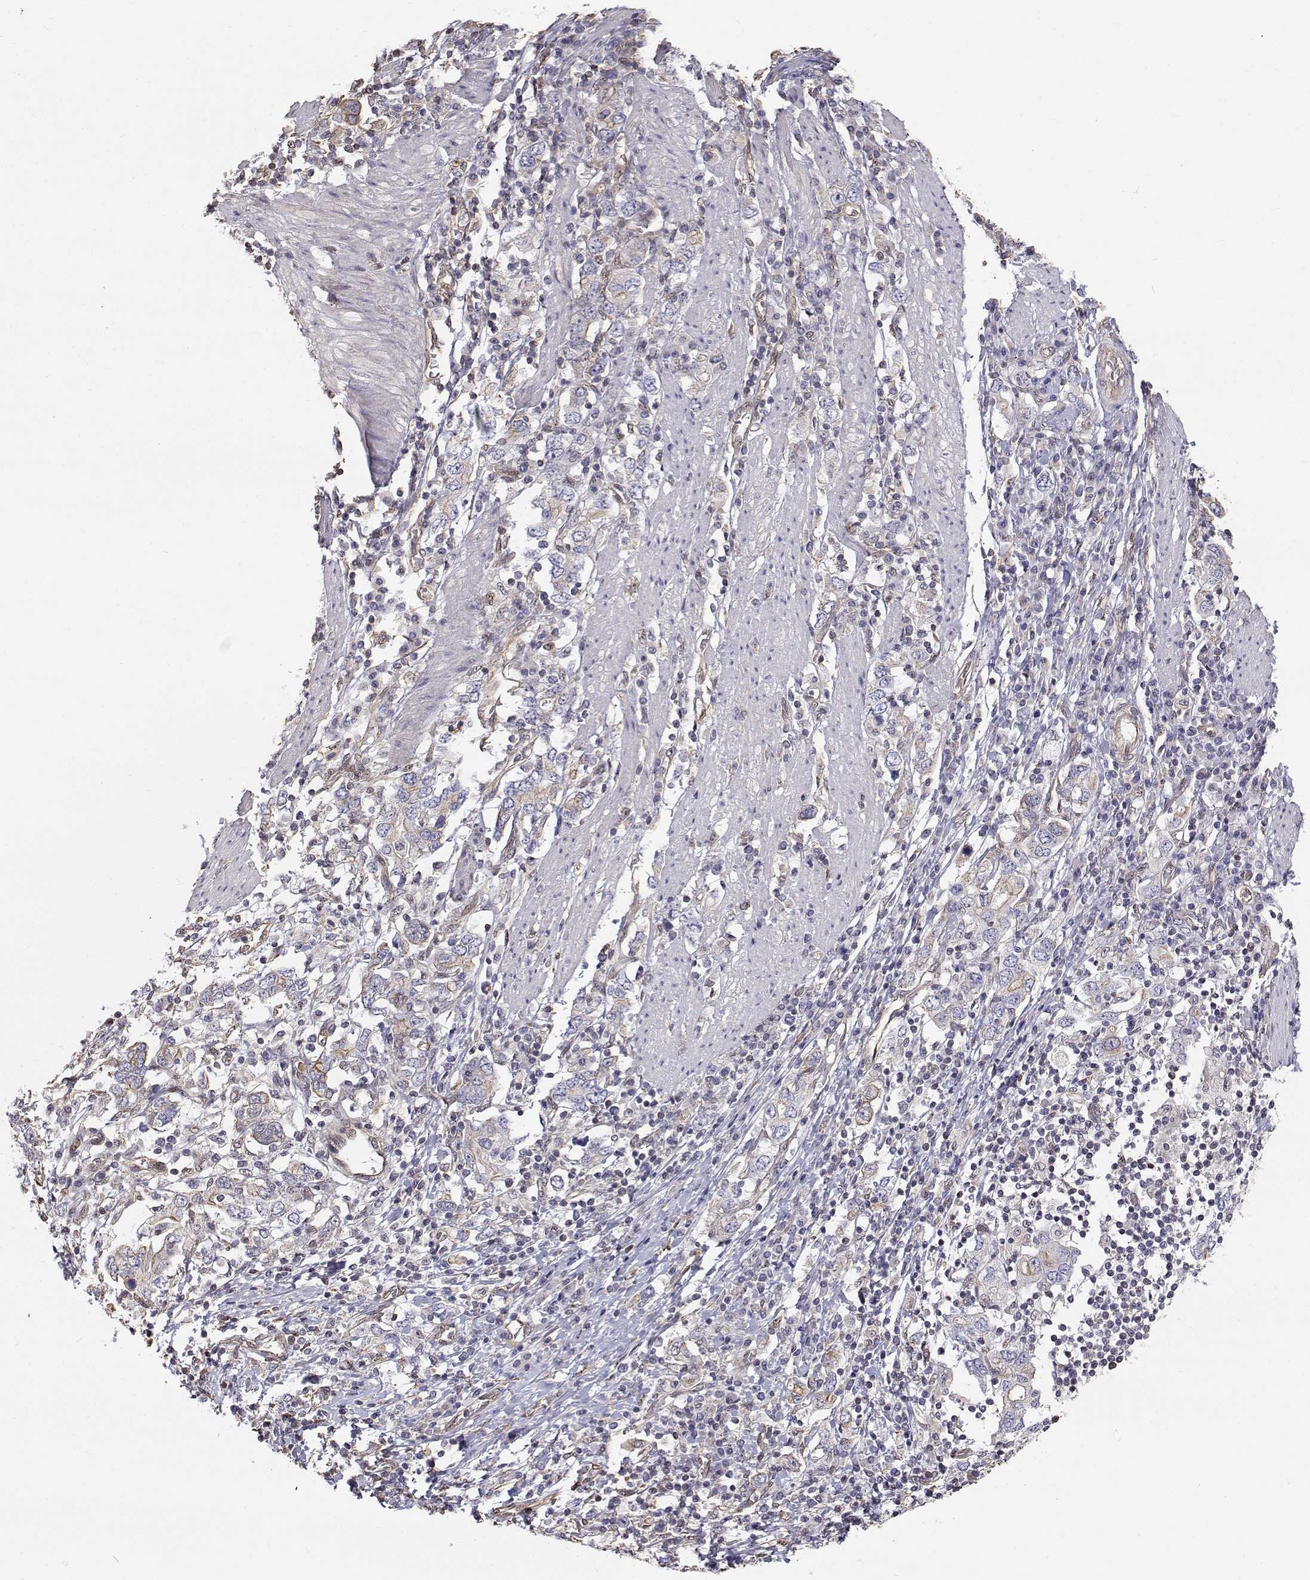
{"staining": {"intensity": "negative", "quantity": "none", "location": "none"}, "tissue": "stomach cancer", "cell_type": "Tumor cells", "image_type": "cancer", "snomed": [{"axis": "morphology", "description": "Adenocarcinoma, NOS"}, {"axis": "topography", "description": "Stomach, upper"}, {"axis": "topography", "description": "Stomach"}], "caption": "Immunohistochemistry (IHC) photomicrograph of neoplastic tissue: stomach cancer stained with DAB reveals no significant protein expression in tumor cells.", "gene": "GSDMA", "patient": {"sex": "male", "age": 62}}